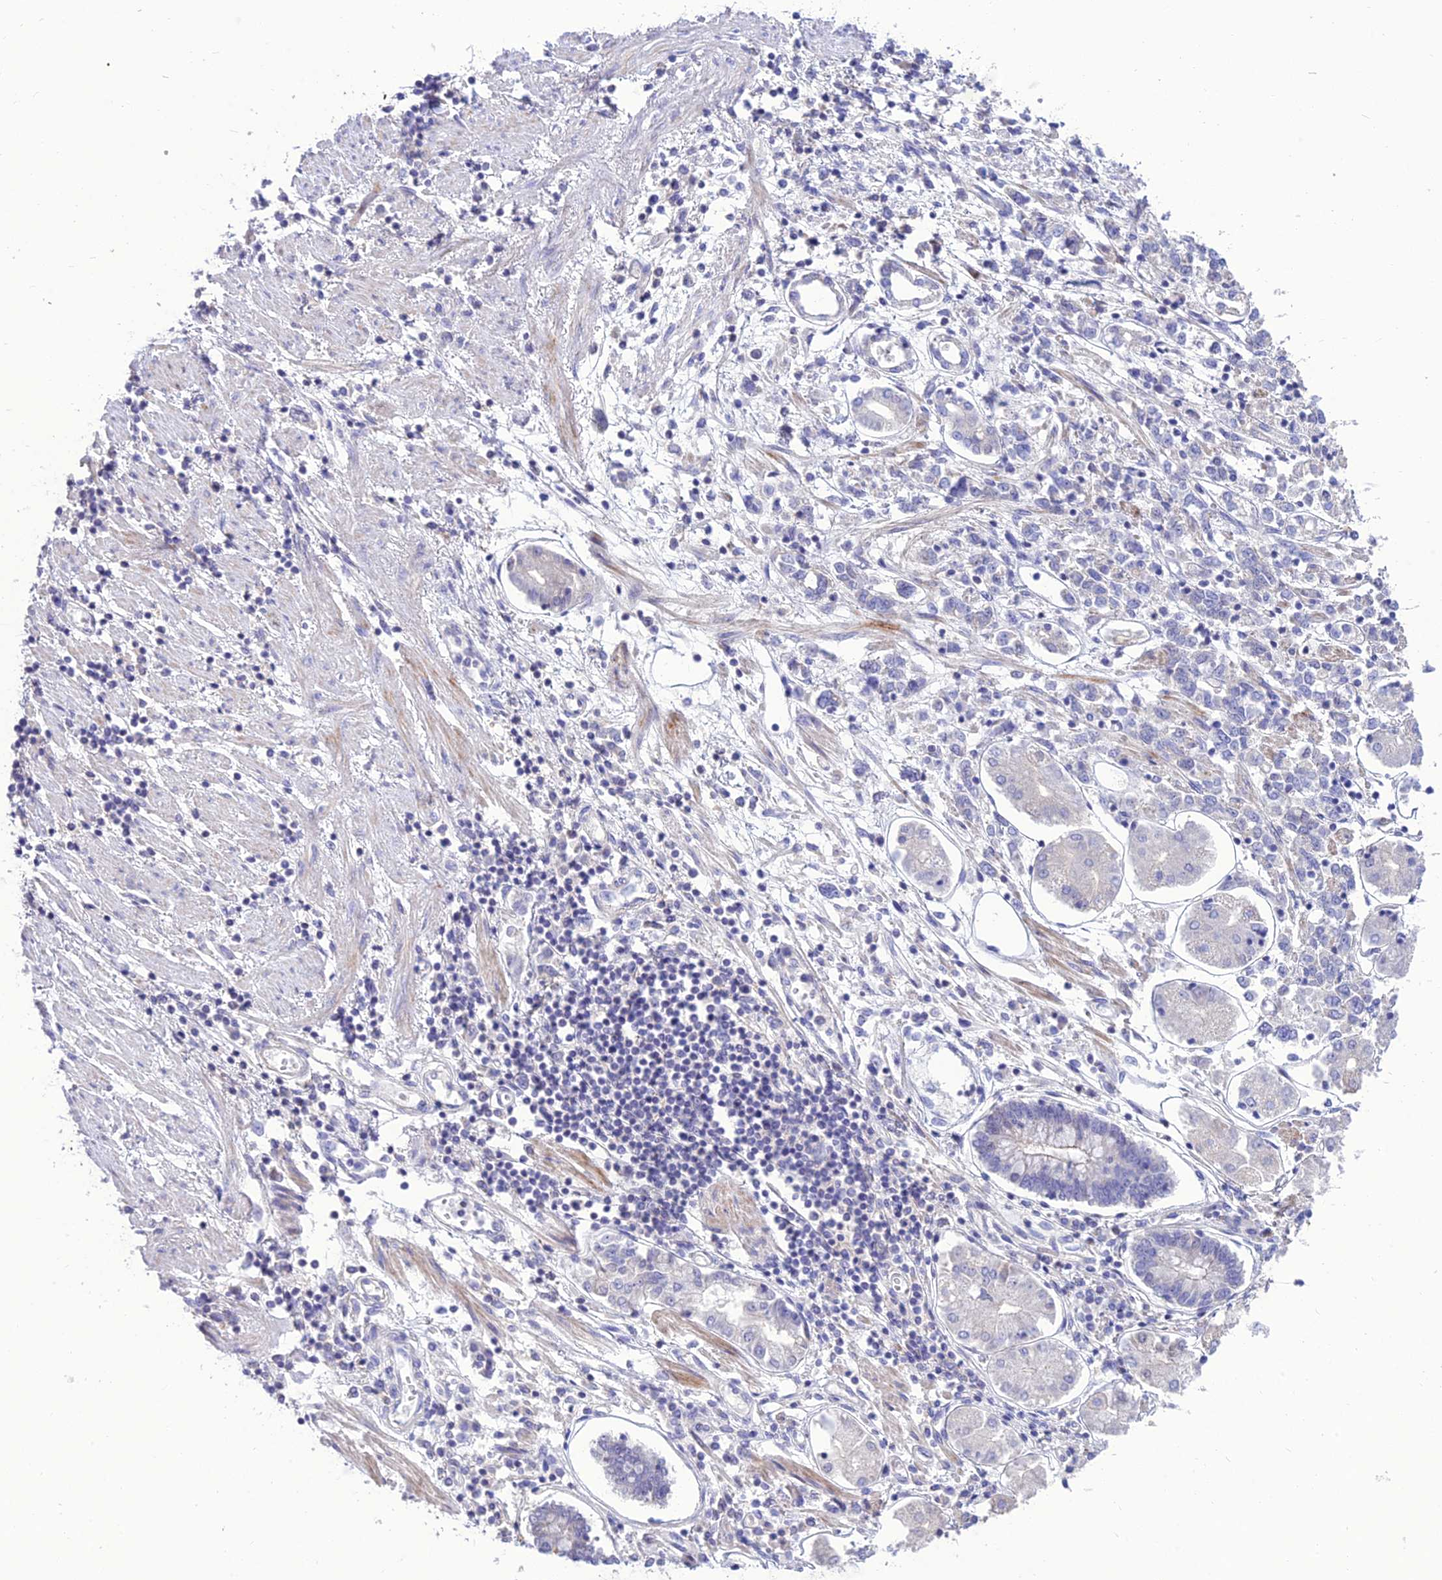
{"staining": {"intensity": "negative", "quantity": "none", "location": "none"}, "tissue": "stomach cancer", "cell_type": "Tumor cells", "image_type": "cancer", "snomed": [{"axis": "morphology", "description": "Adenocarcinoma, NOS"}, {"axis": "topography", "description": "Stomach"}], "caption": "A high-resolution photomicrograph shows immunohistochemistry (IHC) staining of stomach cancer (adenocarcinoma), which reveals no significant staining in tumor cells. (Brightfield microscopy of DAB immunohistochemistry (IHC) at high magnification).", "gene": "TEKT3", "patient": {"sex": "female", "age": 76}}